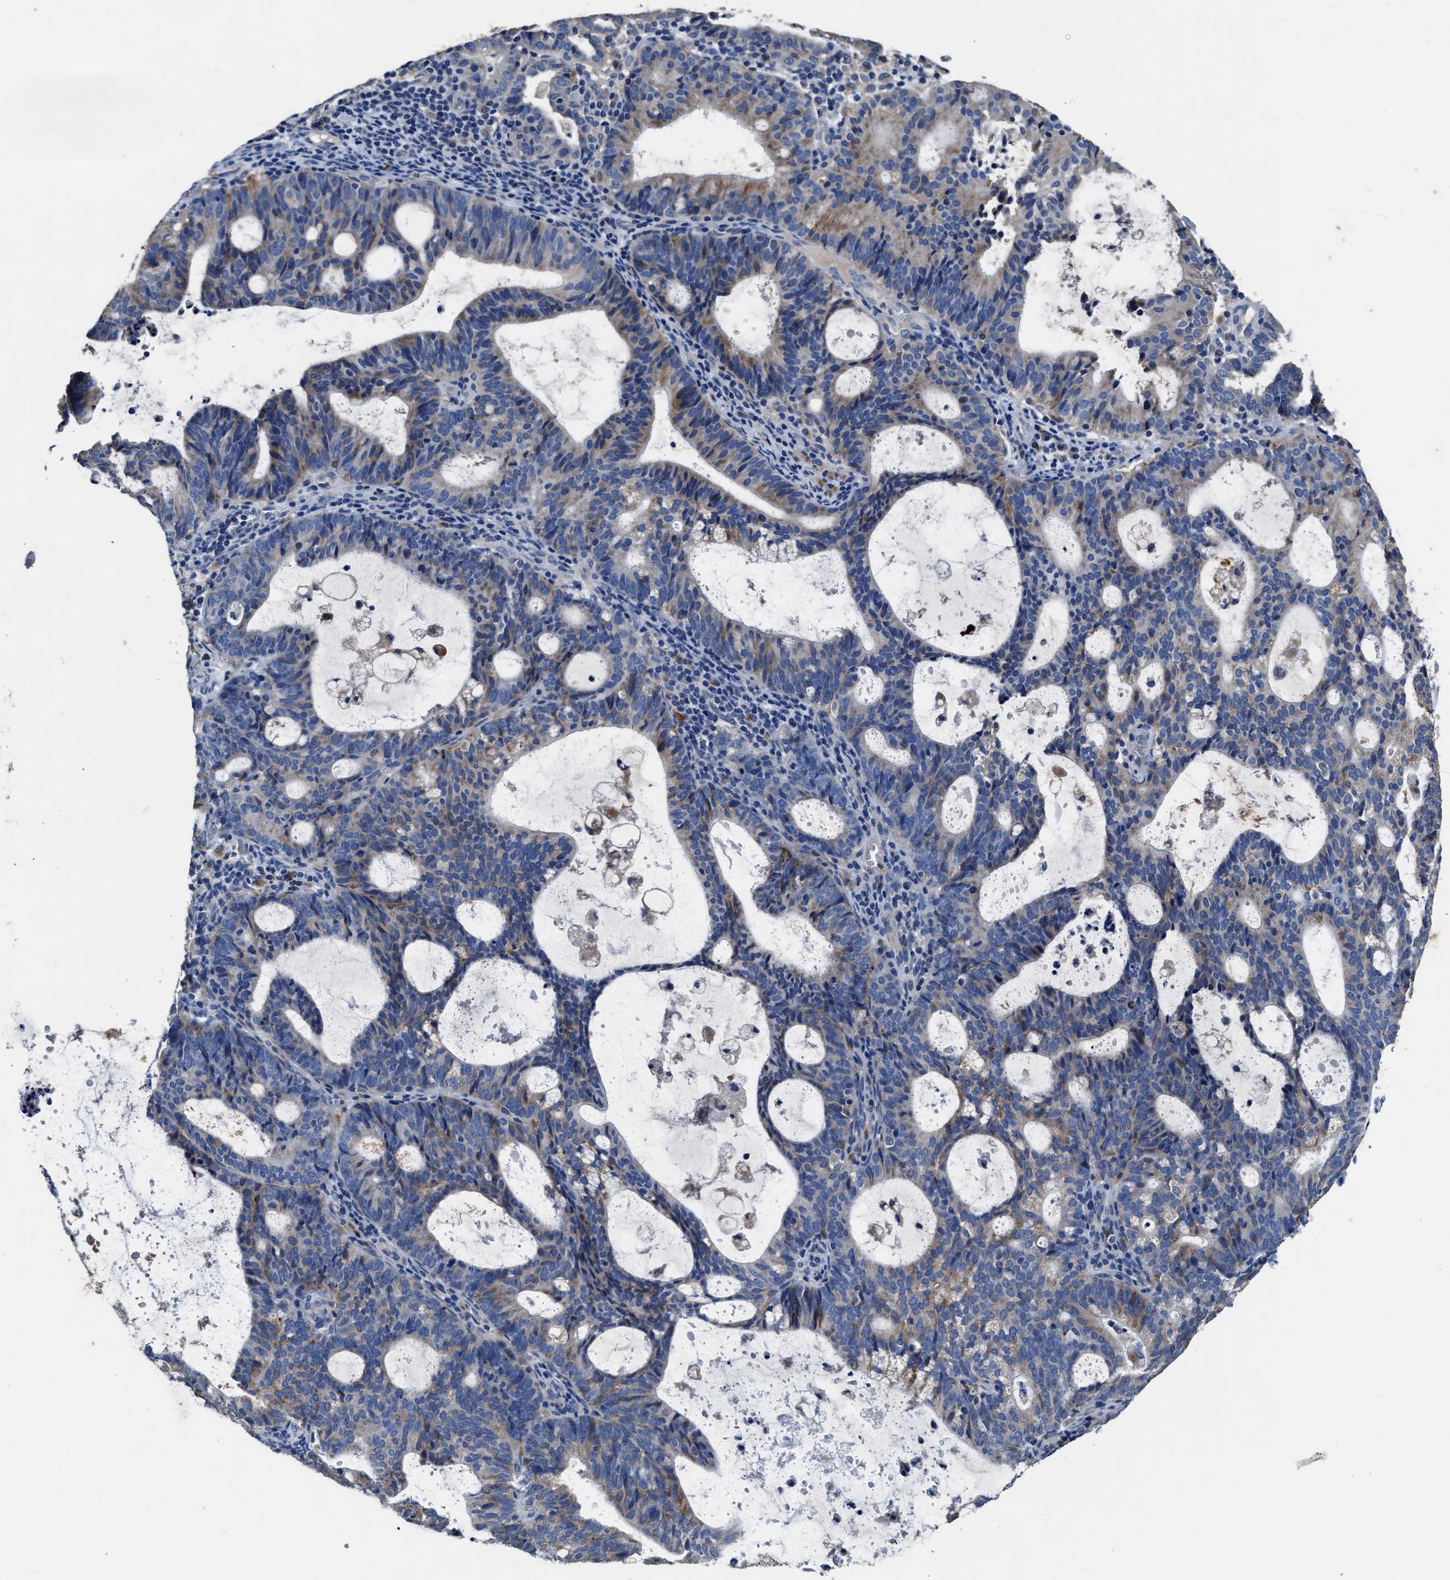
{"staining": {"intensity": "weak", "quantity": "<25%", "location": "cytoplasmic/membranous"}, "tissue": "endometrial cancer", "cell_type": "Tumor cells", "image_type": "cancer", "snomed": [{"axis": "morphology", "description": "Adenocarcinoma, NOS"}, {"axis": "topography", "description": "Uterus"}], "caption": "This is a photomicrograph of IHC staining of endometrial adenocarcinoma, which shows no expression in tumor cells.", "gene": "UBR4", "patient": {"sex": "female", "age": 83}}